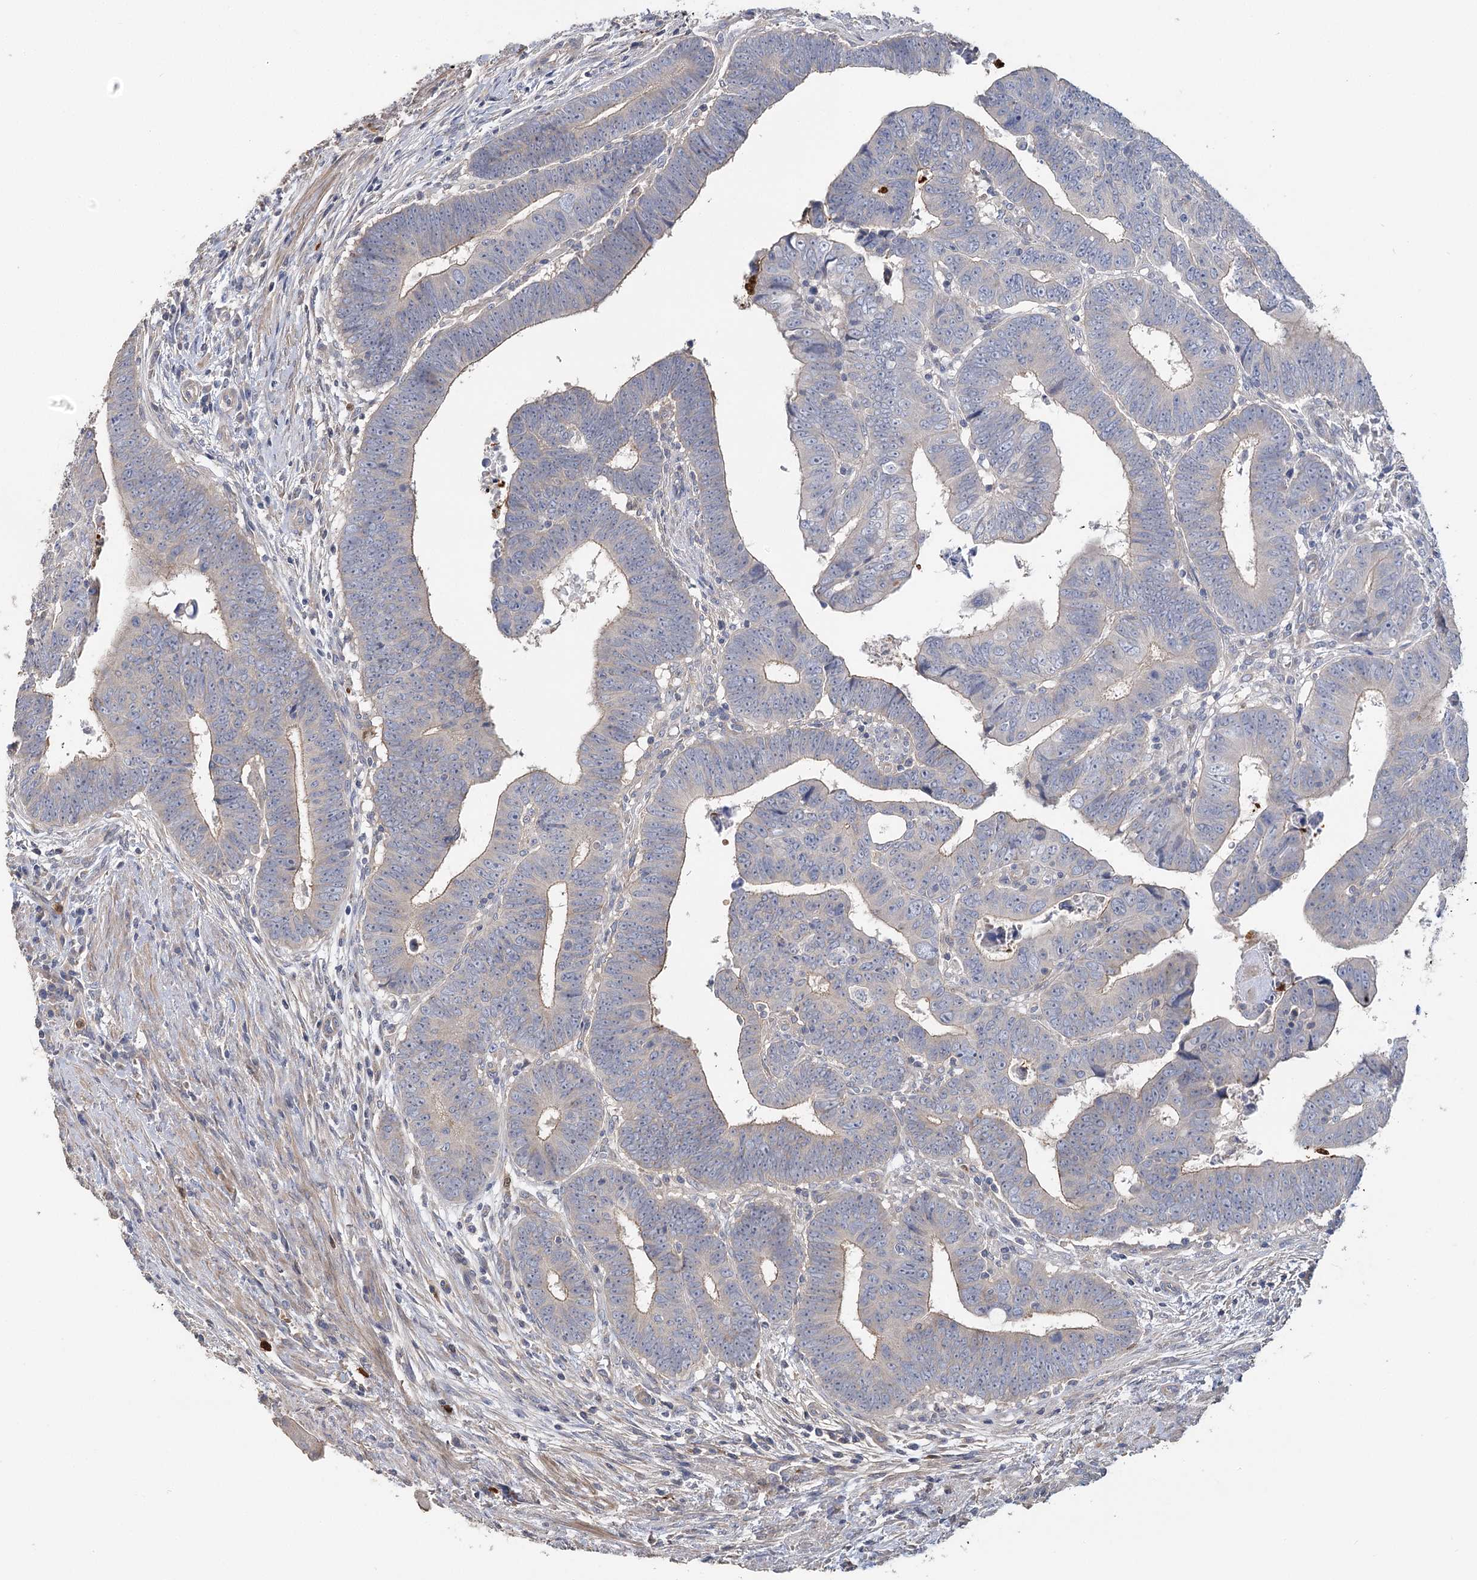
{"staining": {"intensity": "weak", "quantity": "25%-75%", "location": "cytoplasmic/membranous"}, "tissue": "colorectal cancer", "cell_type": "Tumor cells", "image_type": "cancer", "snomed": [{"axis": "morphology", "description": "Normal tissue, NOS"}, {"axis": "morphology", "description": "Adenocarcinoma, NOS"}, {"axis": "topography", "description": "Rectum"}], "caption": "Immunohistochemical staining of adenocarcinoma (colorectal) displays low levels of weak cytoplasmic/membranous expression in about 25%-75% of tumor cells.", "gene": "EPB41L5", "patient": {"sex": "female", "age": 65}}